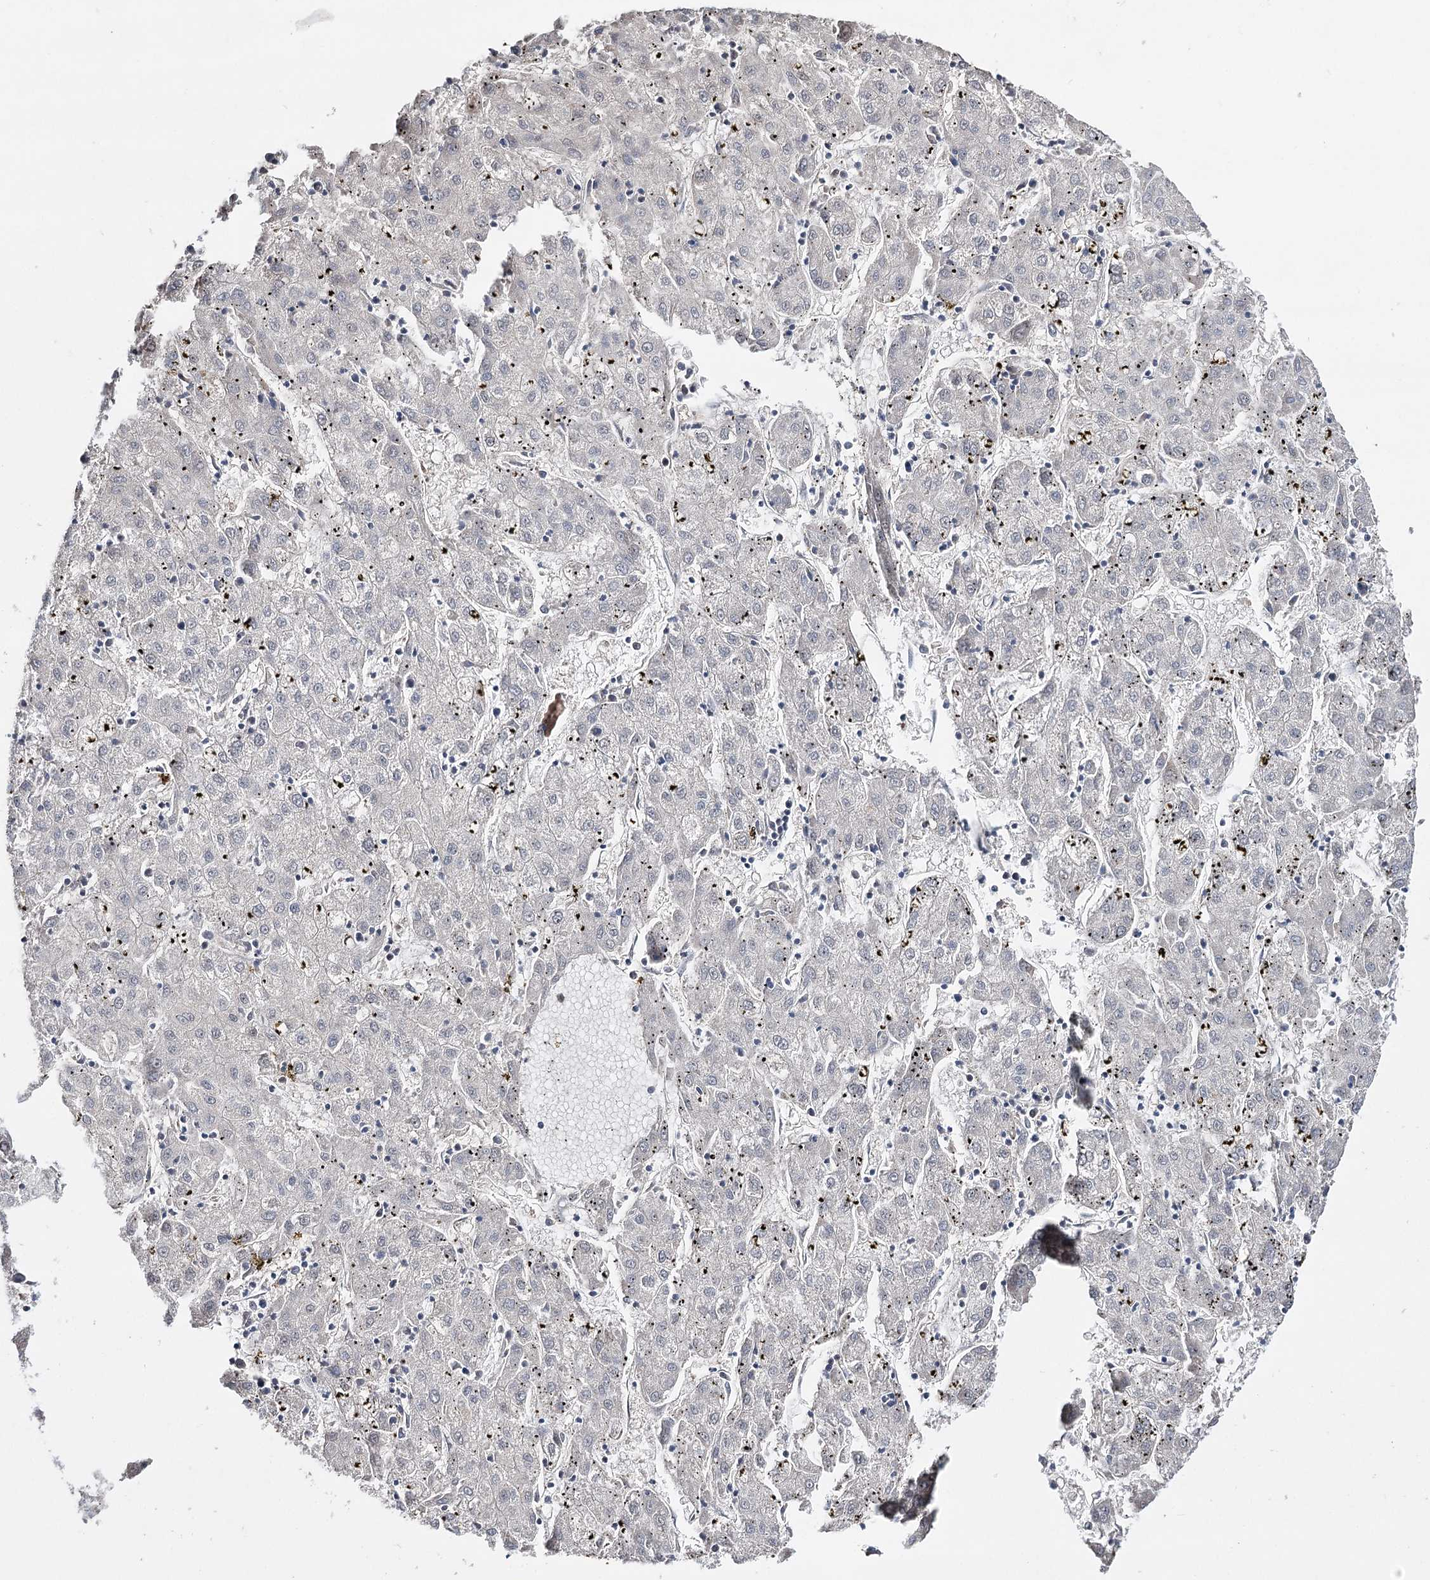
{"staining": {"intensity": "negative", "quantity": "none", "location": "none"}, "tissue": "liver cancer", "cell_type": "Tumor cells", "image_type": "cancer", "snomed": [{"axis": "morphology", "description": "Carcinoma, Hepatocellular, NOS"}, {"axis": "topography", "description": "Liver"}], "caption": "IHC image of neoplastic tissue: liver hepatocellular carcinoma stained with DAB (3,3'-diaminobenzidine) displays no significant protein expression in tumor cells. The staining was performed using DAB to visualize the protein expression in brown, while the nuclei were stained in blue with hematoxylin (Magnification: 20x).", "gene": "HSD11B2", "patient": {"sex": "male", "age": 72}}